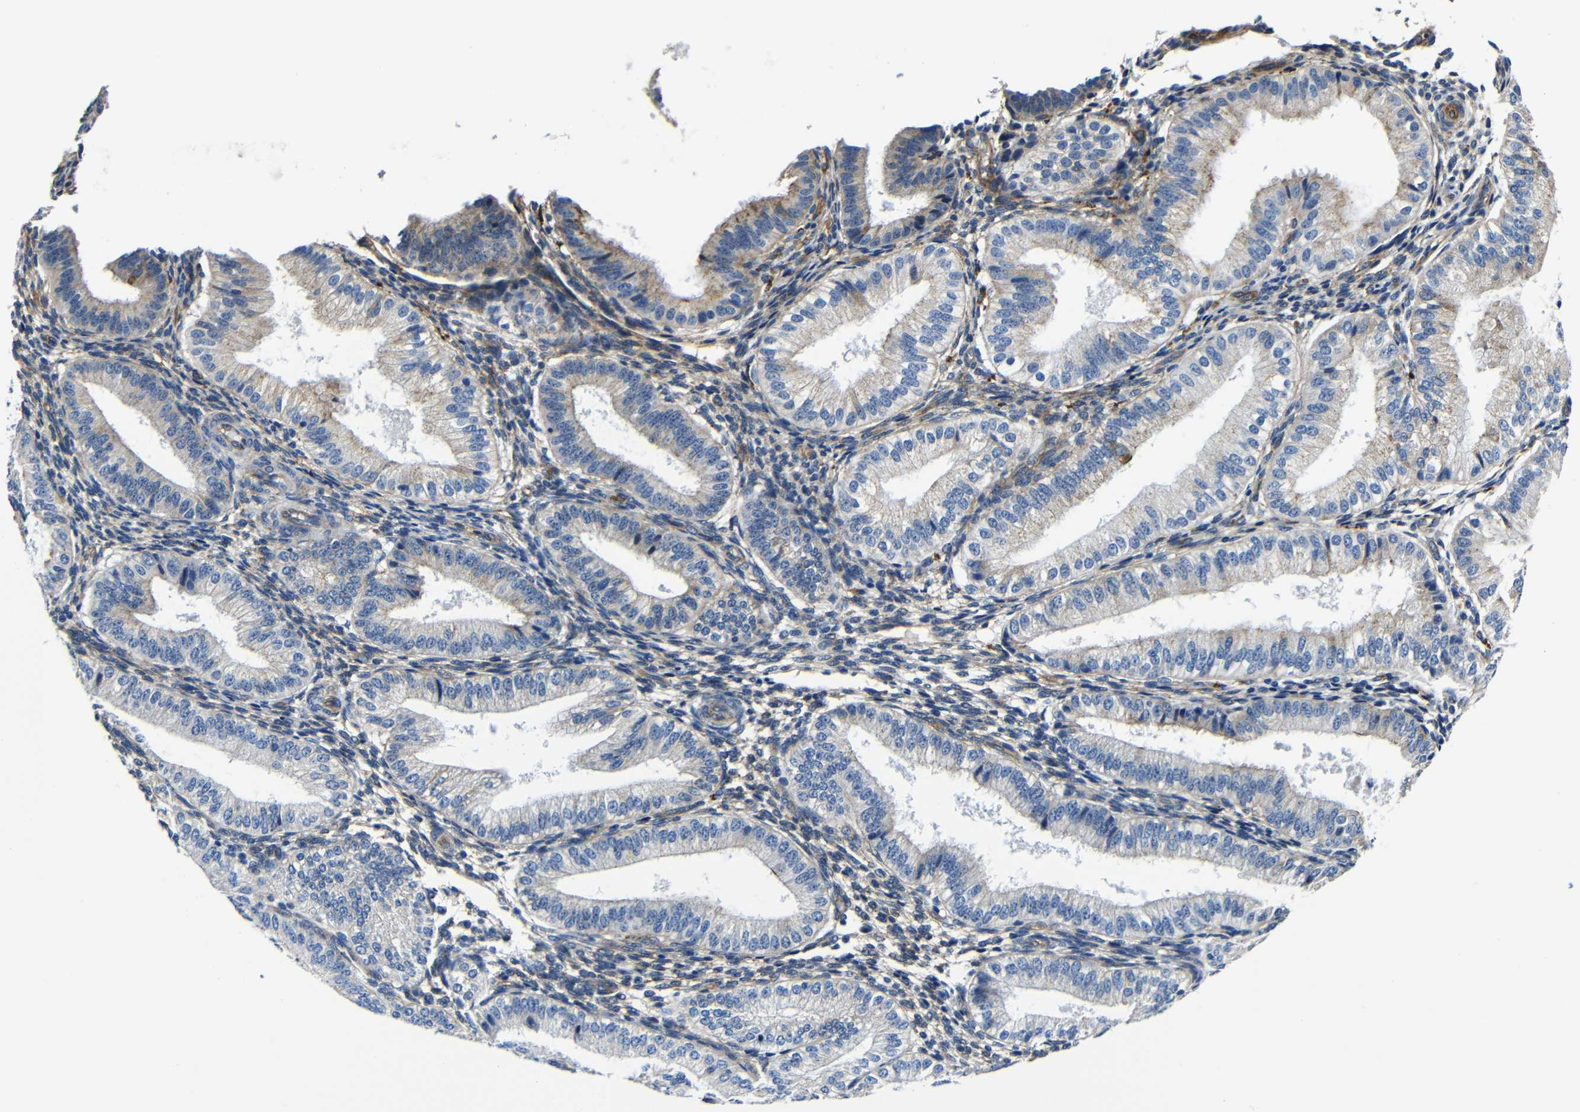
{"staining": {"intensity": "weak", "quantity": "25%-75%", "location": "cytoplasmic/membranous"}, "tissue": "endometrium", "cell_type": "Cells in endometrial stroma", "image_type": "normal", "snomed": [{"axis": "morphology", "description": "Normal tissue, NOS"}, {"axis": "topography", "description": "Endometrium"}], "caption": "Normal endometrium displays weak cytoplasmic/membranous expression in about 25%-75% of cells in endometrial stroma, visualized by immunohistochemistry. The staining was performed using DAB to visualize the protein expression in brown, while the nuclei were stained in blue with hematoxylin (Magnification: 20x).", "gene": "GIMAP2", "patient": {"sex": "female", "age": 39}}